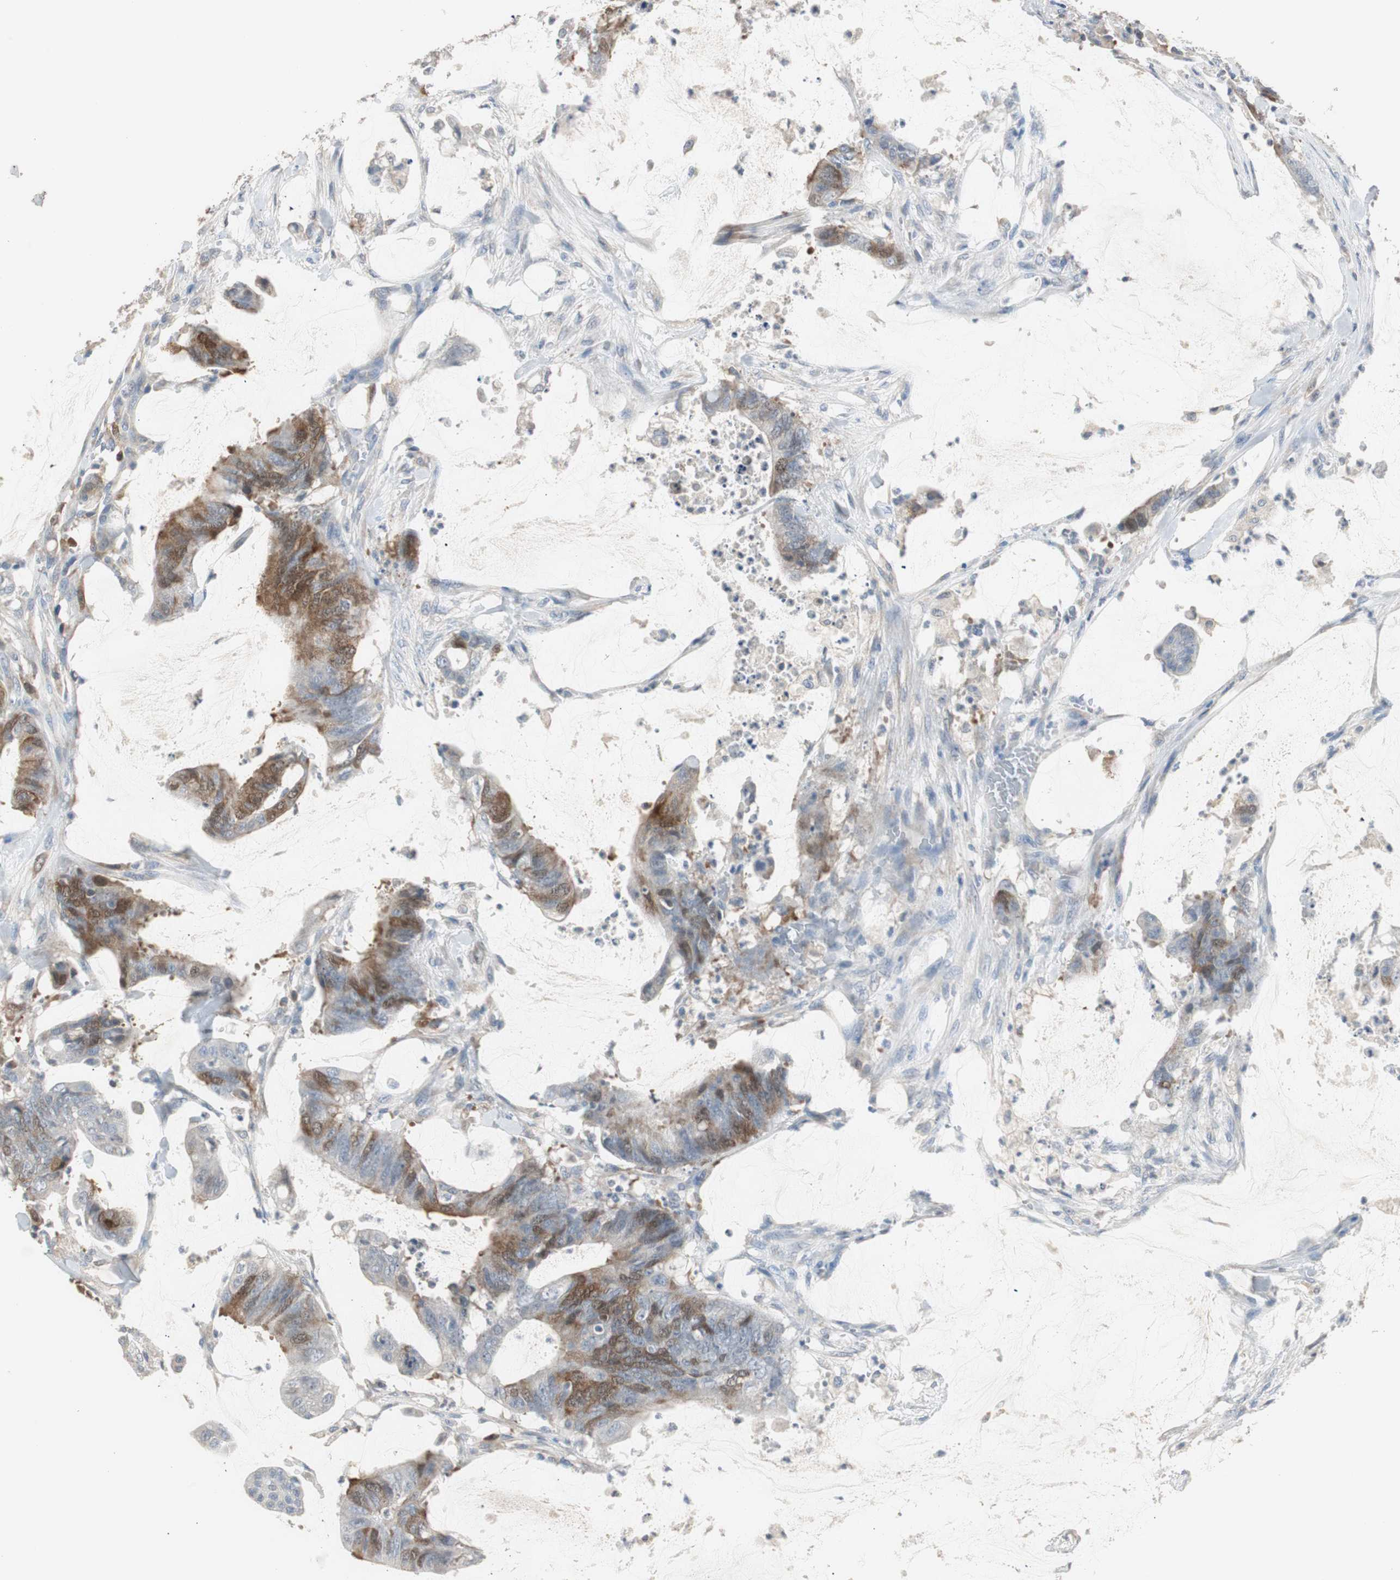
{"staining": {"intensity": "strong", "quantity": "25%-75%", "location": "cytoplasmic/membranous"}, "tissue": "colorectal cancer", "cell_type": "Tumor cells", "image_type": "cancer", "snomed": [{"axis": "morphology", "description": "Adenocarcinoma, NOS"}, {"axis": "topography", "description": "Rectum"}], "caption": "High-power microscopy captured an immunohistochemistry (IHC) image of adenocarcinoma (colorectal), revealing strong cytoplasmic/membranous staining in approximately 25%-75% of tumor cells.", "gene": "TK1", "patient": {"sex": "female", "age": 66}}